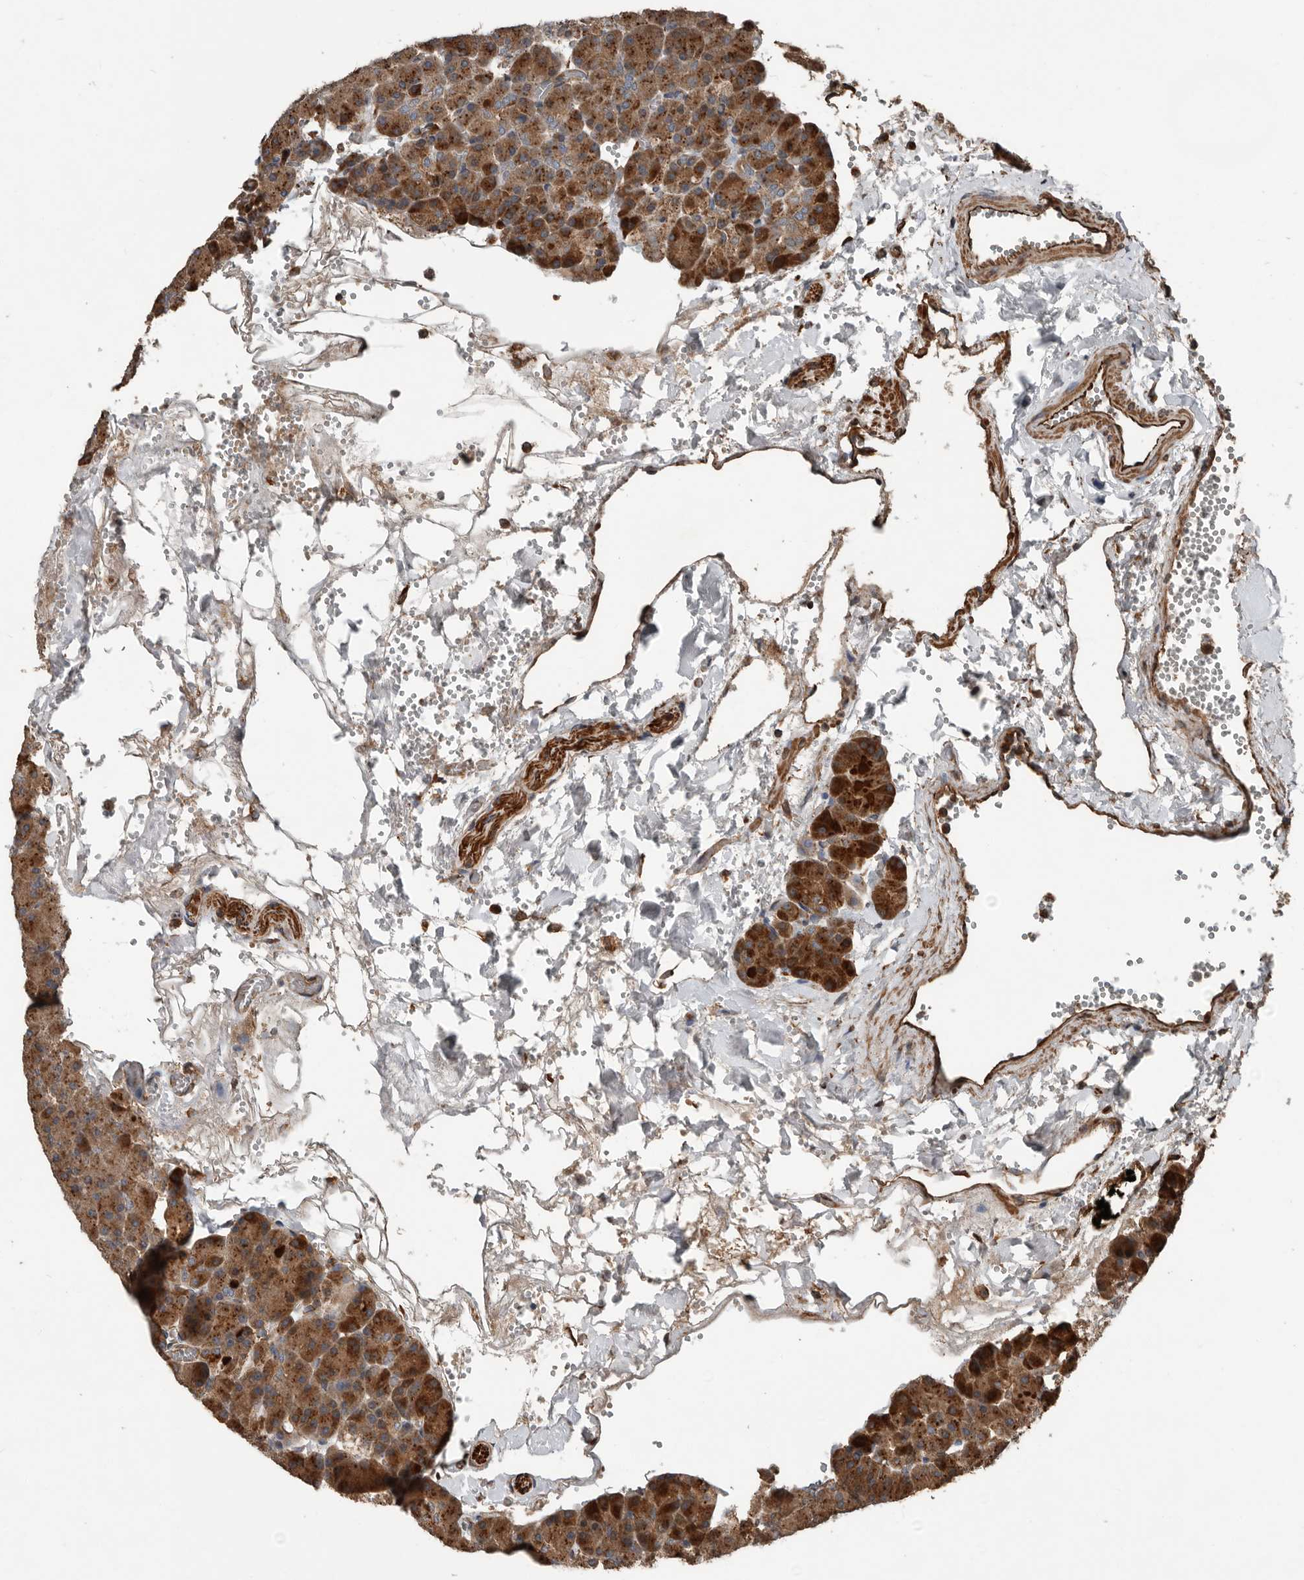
{"staining": {"intensity": "strong", "quantity": "25%-75%", "location": "cytoplasmic/membranous"}, "tissue": "pancreas", "cell_type": "Exocrine glandular cells", "image_type": "normal", "snomed": [{"axis": "morphology", "description": "Normal tissue, NOS"}, {"axis": "morphology", "description": "Carcinoid, malignant, NOS"}, {"axis": "topography", "description": "Pancreas"}], "caption": "Strong cytoplasmic/membranous positivity is present in approximately 25%-75% of exocrine glandular cells in normal pancreas. The staining was performed using DAB (3,3'-diaminobenzidine), with brown indicating positive protein expression. Nuclei are stained blue with hematoxylin.", "gene": "YOD1", "patient": {"sex": "female", "age": 35}}